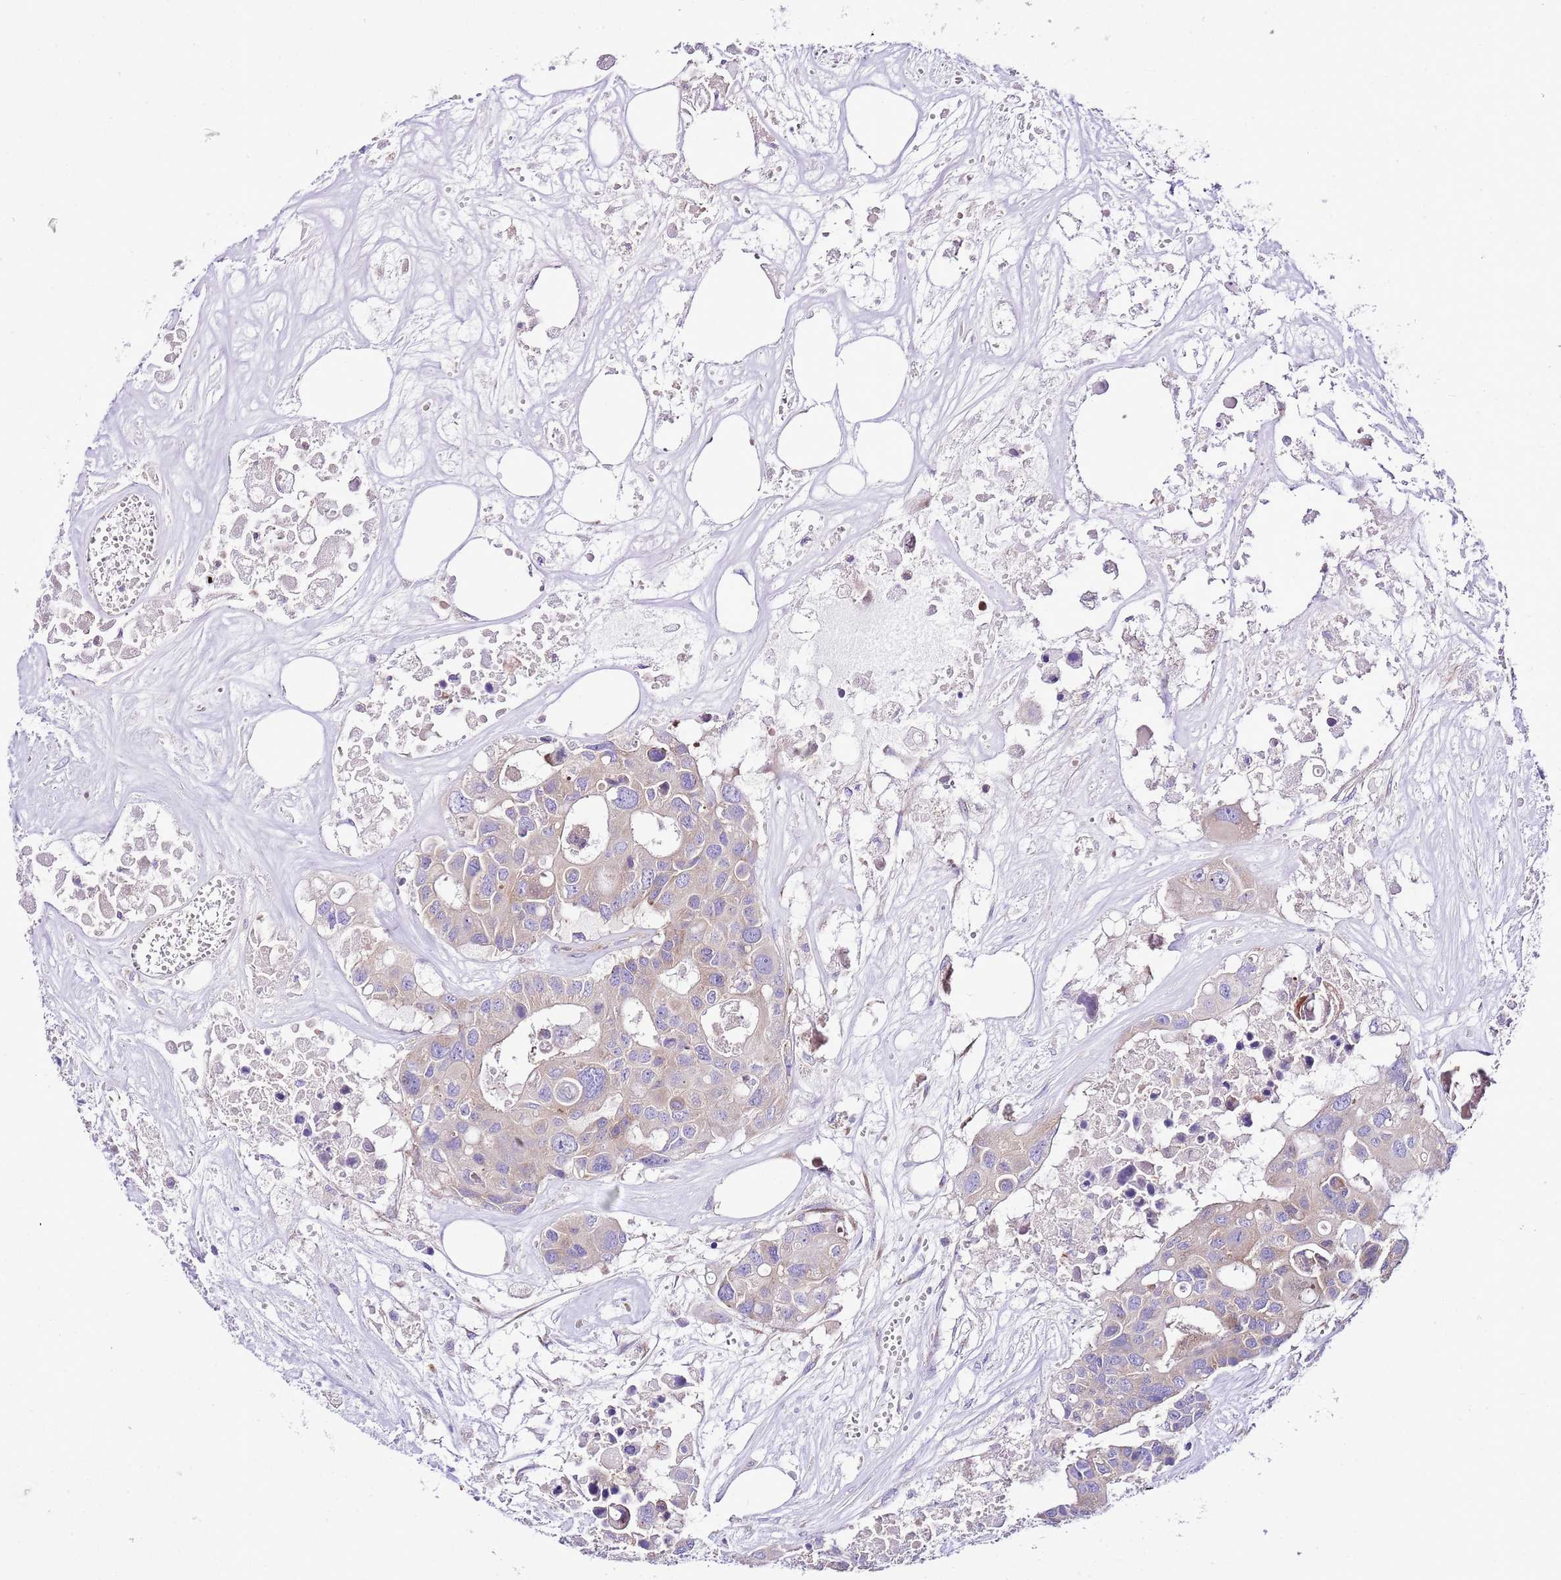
{"staining": {"intensity": "weak", "quantity": ">75%", "location": "cytoplasmic/membranous"}, "tissue": "colorectal cancer", "cell_type": "Tumor cells", "image_type": "cancer", "snomed": [{"axis": "morphology", "description": "Adenocarcinoma, NOS"}, {"axis": "topography", "description": "Colon"}], "caption": "A micrograph showing weak cytoplasmic/membranous staining in approximately >75% of tumor cells in adenocarcinoma (colorectal), as visualized by brown immunohistochemical staining.", "gene": "RPS10", "patient": {"sex": "male", "age": 77}}